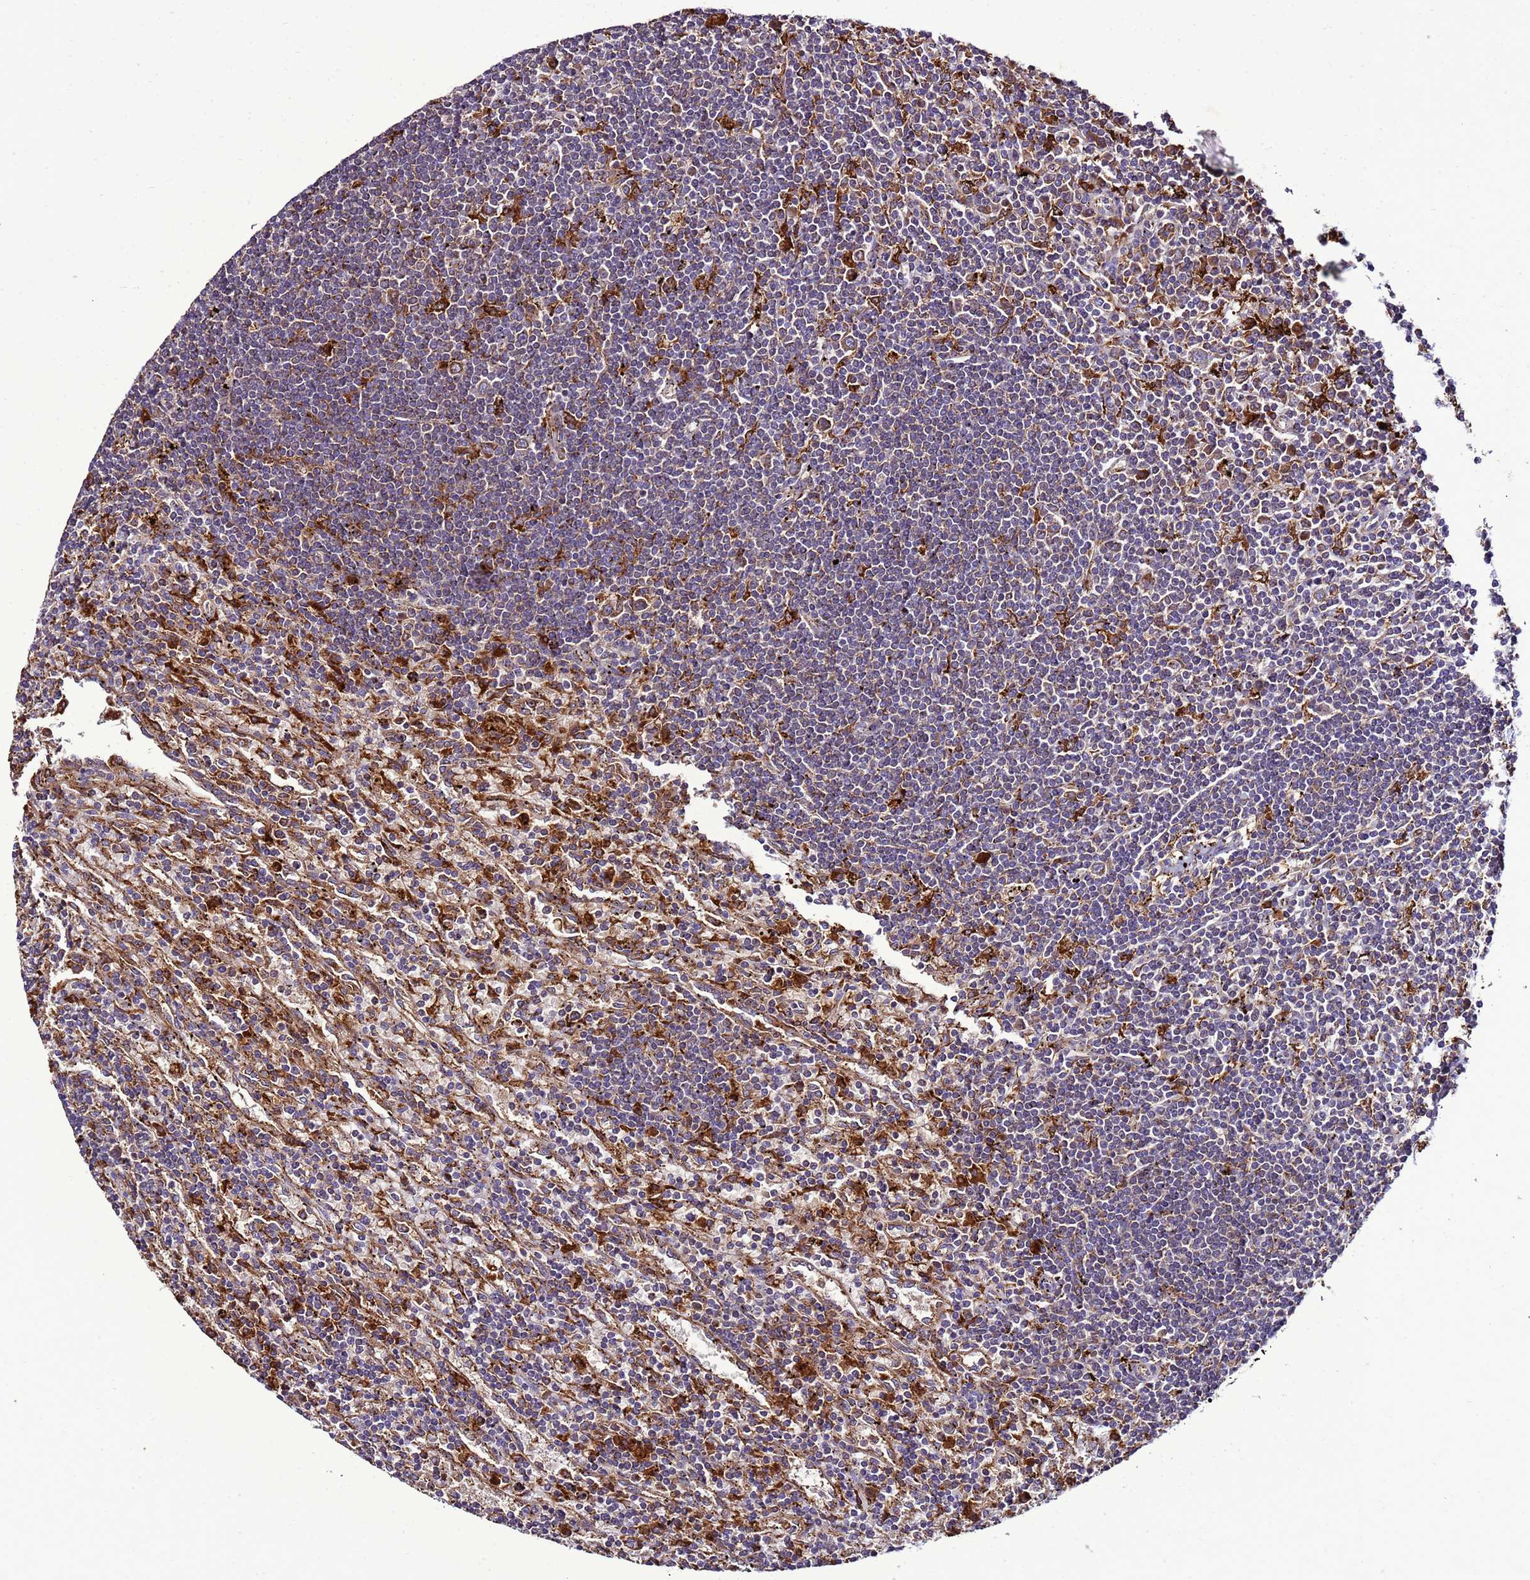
{"staining": {"intensity": "weak", "quantity": "25%-75%", "location": "cytoplasmic/membranous"}, "tissue": "lymphoma", "cell_type": "Tumor cells", "image_type": "cancer", "snomed": [{"axis": "morphology", "description": "Malignant lymphoma, non-Hodgkin's type, Low grade"}, {"axis": "topography", "description": "Spleen"}], "caption": "Immunohistochemical staining of human lymphoma displays weak cytoplasmic/membranous protein expression in approximately 25%-75% of tumor cells.", "gene": "ANTKMT", "patient": {"sex": "male", "age": 76}}